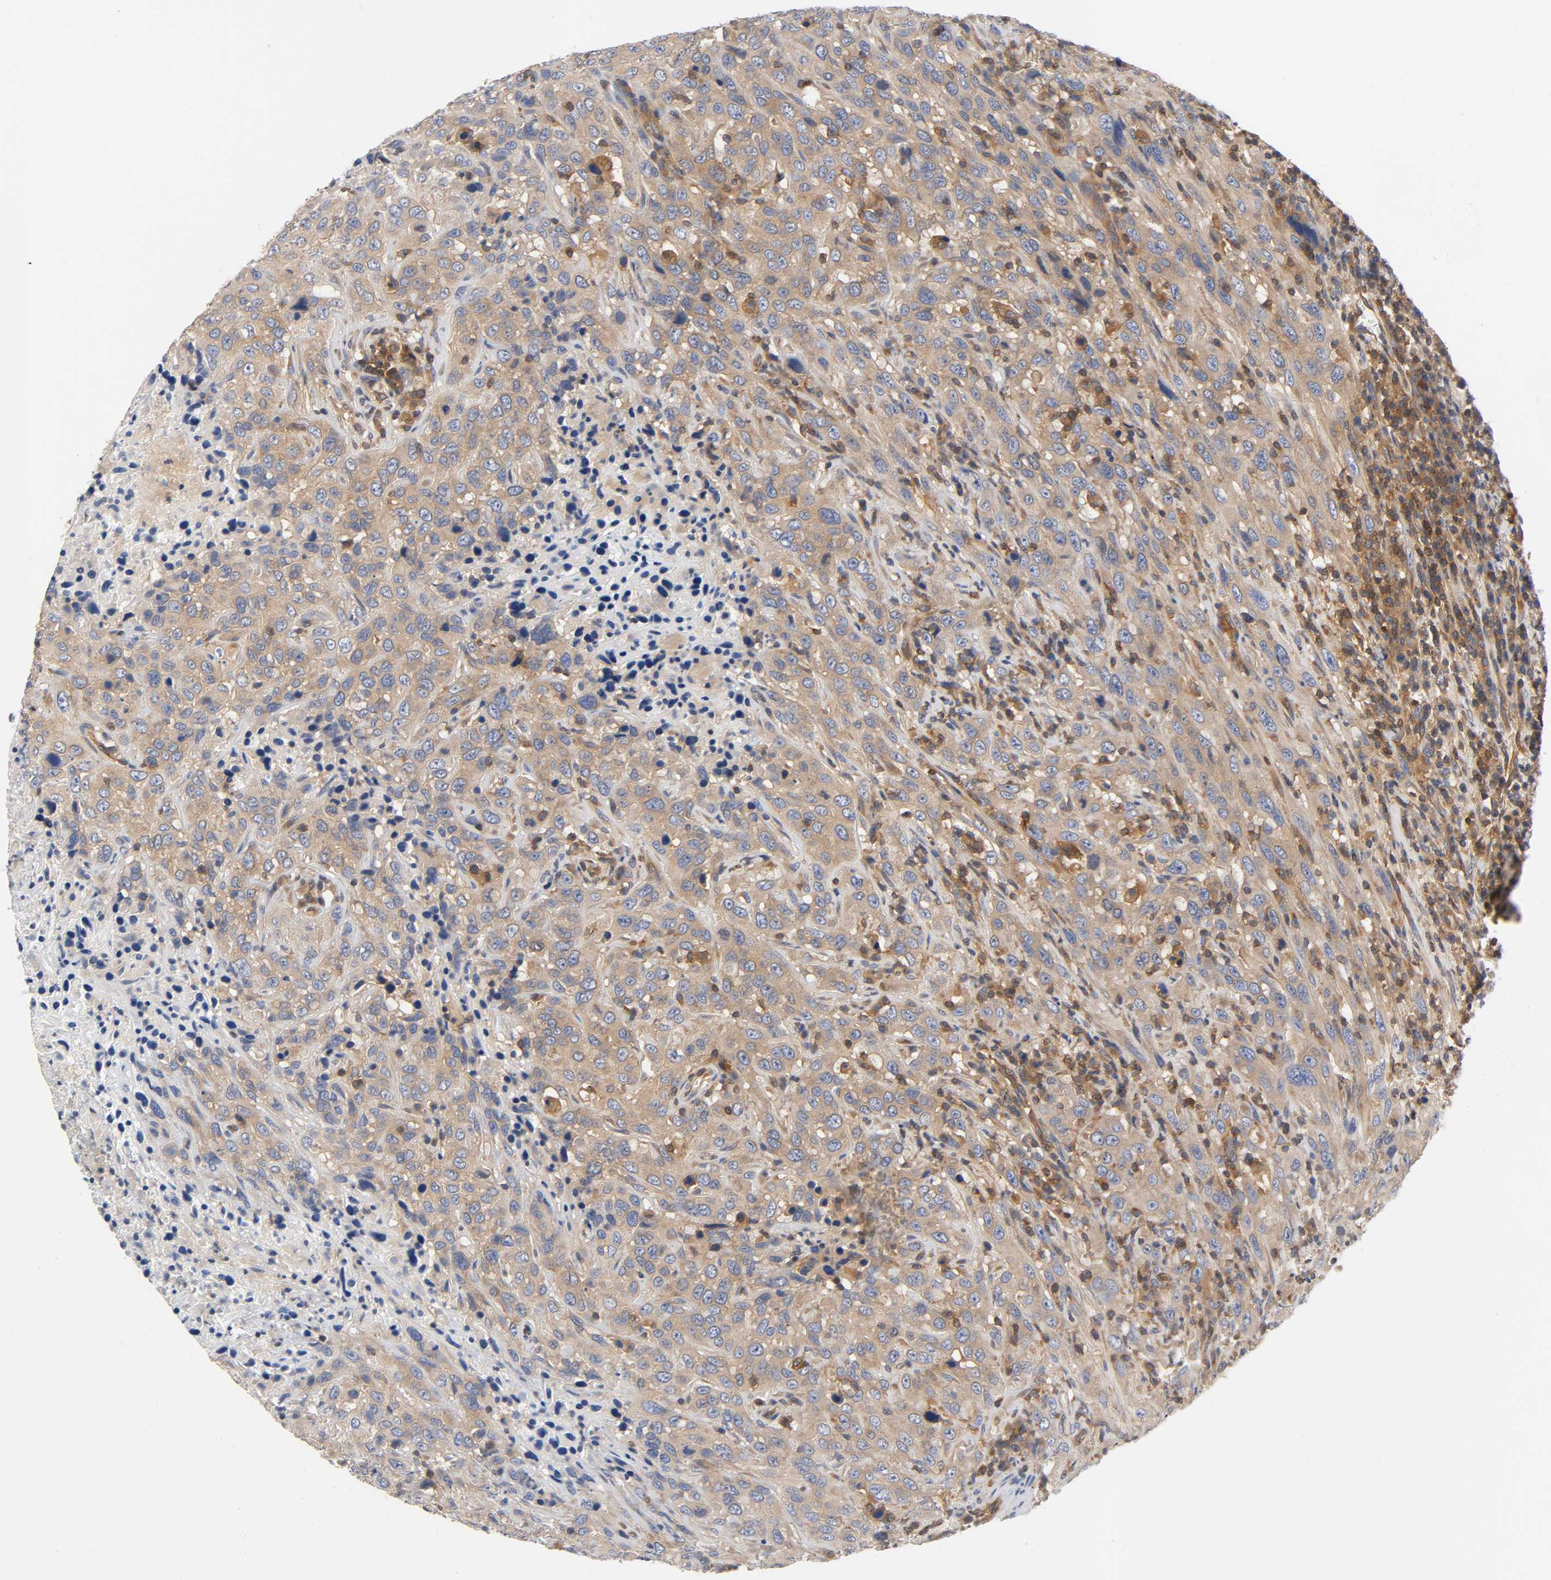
{"staining": {"intensity": "strong", "quantity": ">75%", "location": "cytoplasmic/membranous"}, "tissue": "urothelial cancer", "cell_type": "Tumor cells", "image_type": "cancer", "snomed": [{"axis": "morphology", "description": "Urothelial carcinoma, High grade"}, {"axis": "topography", "description": "Urinary bladder"}], "caption": "IHC image of human urothelial cancer stained for a protein (brown), which reveals high levels of strong cytoplasmic/membranous staining in approximately >75% of tumor cells.", "gene": "PRKAB1", "patient": {"sex": "male", "age": 61}}